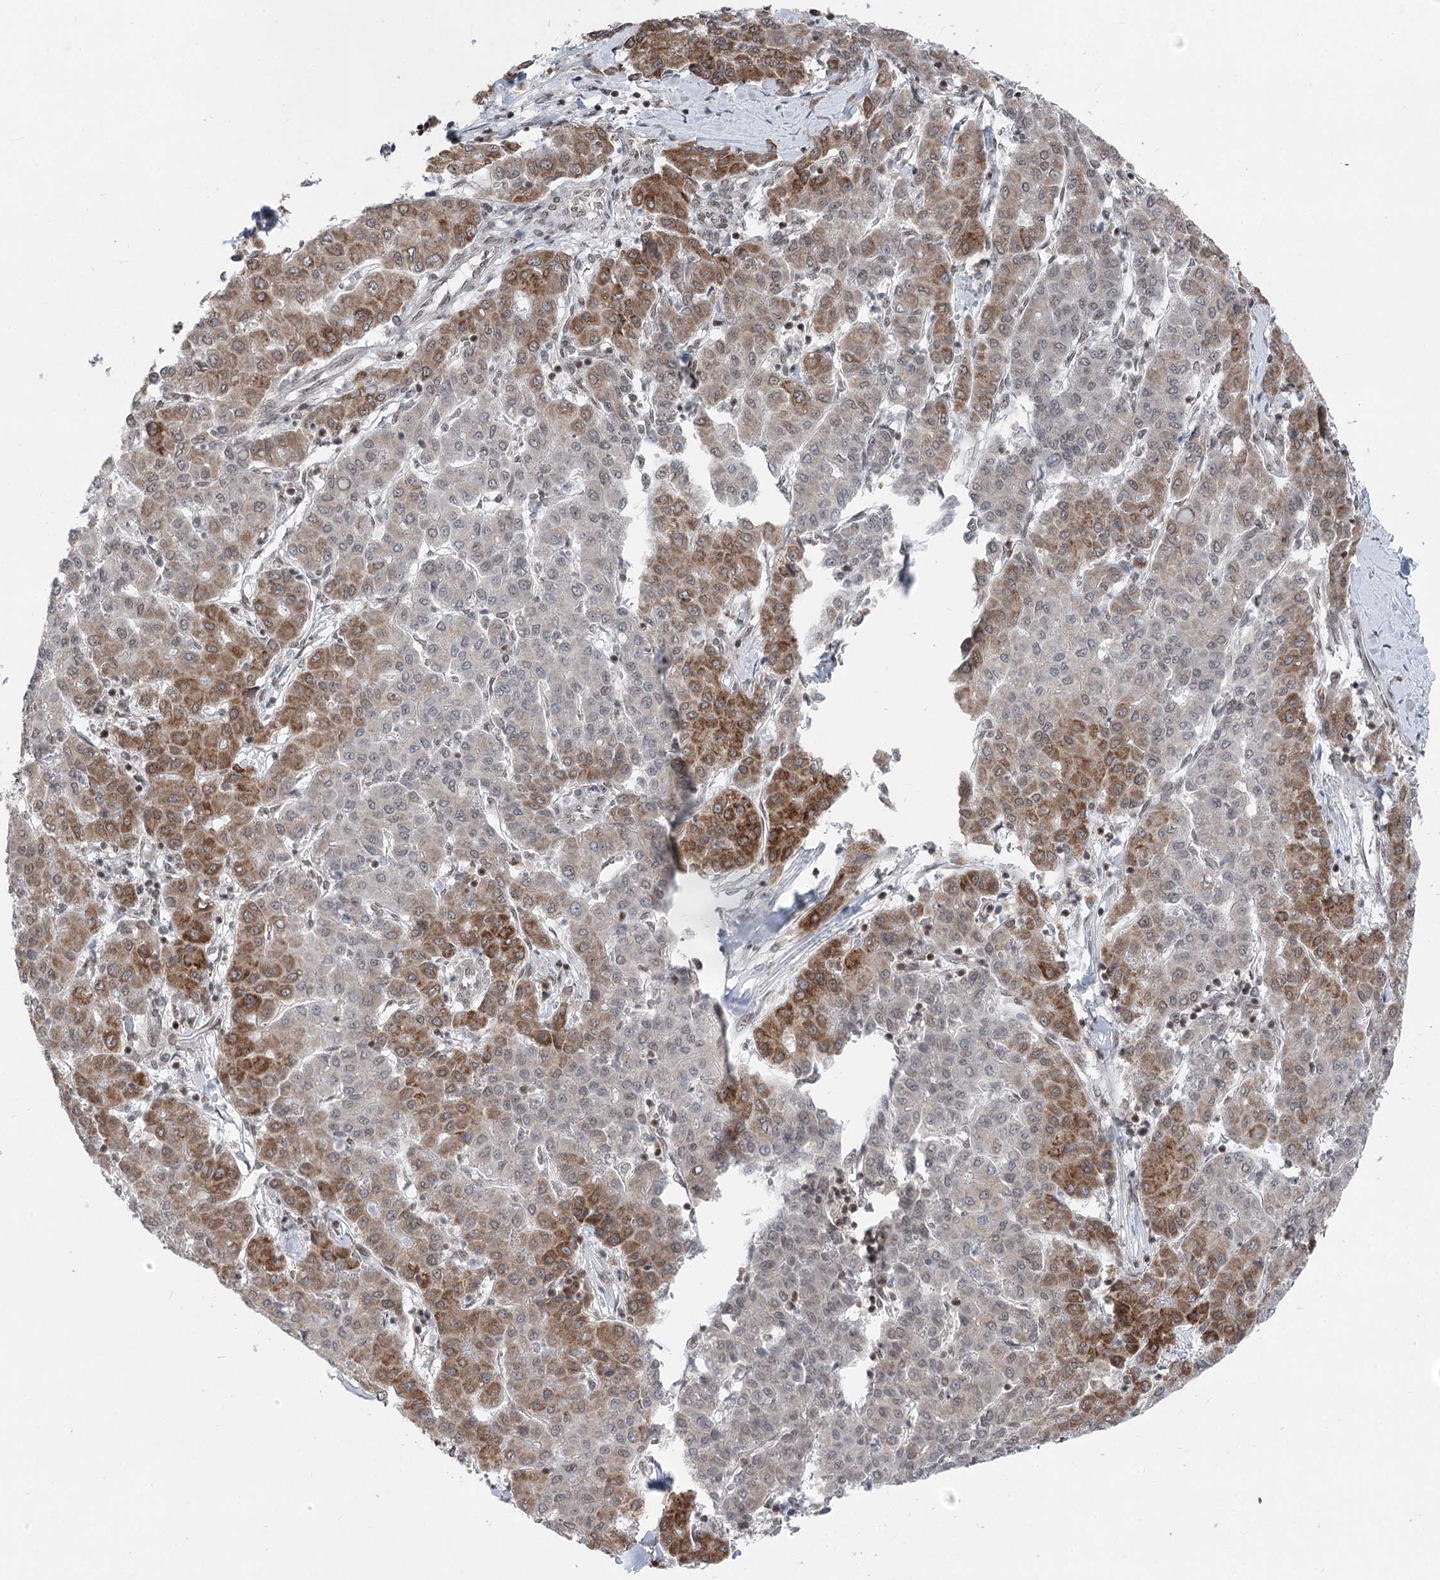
{"staining": {"intensity": "strong", "quantity": "<25%", "location": "cytoplasmic/membranous"}, "tissue": "liver cancer", "cell_type": "Tumor cells", "image_type": "cancer", "snomed": [{"axis": "morphology", "description": "Carcinoma, Hepatocellular, NOS"}, {"axis": "topography", "description": "Liver"}], "caption": "High-magnification brightfield microscopy of liver cancer stained with DAB (brown) and counterstained with hematoxylin (blue). tumor cells exhibit strong cytoplasmic/membranous expression is appreciated in about<25% of cells. Using DAB (brown) and hematoxylin (blue) stains, captured at high magnification using brightfield microscopy.", "gene": "CGGBP1", "patient": {"sex": "male", "age": 65}}